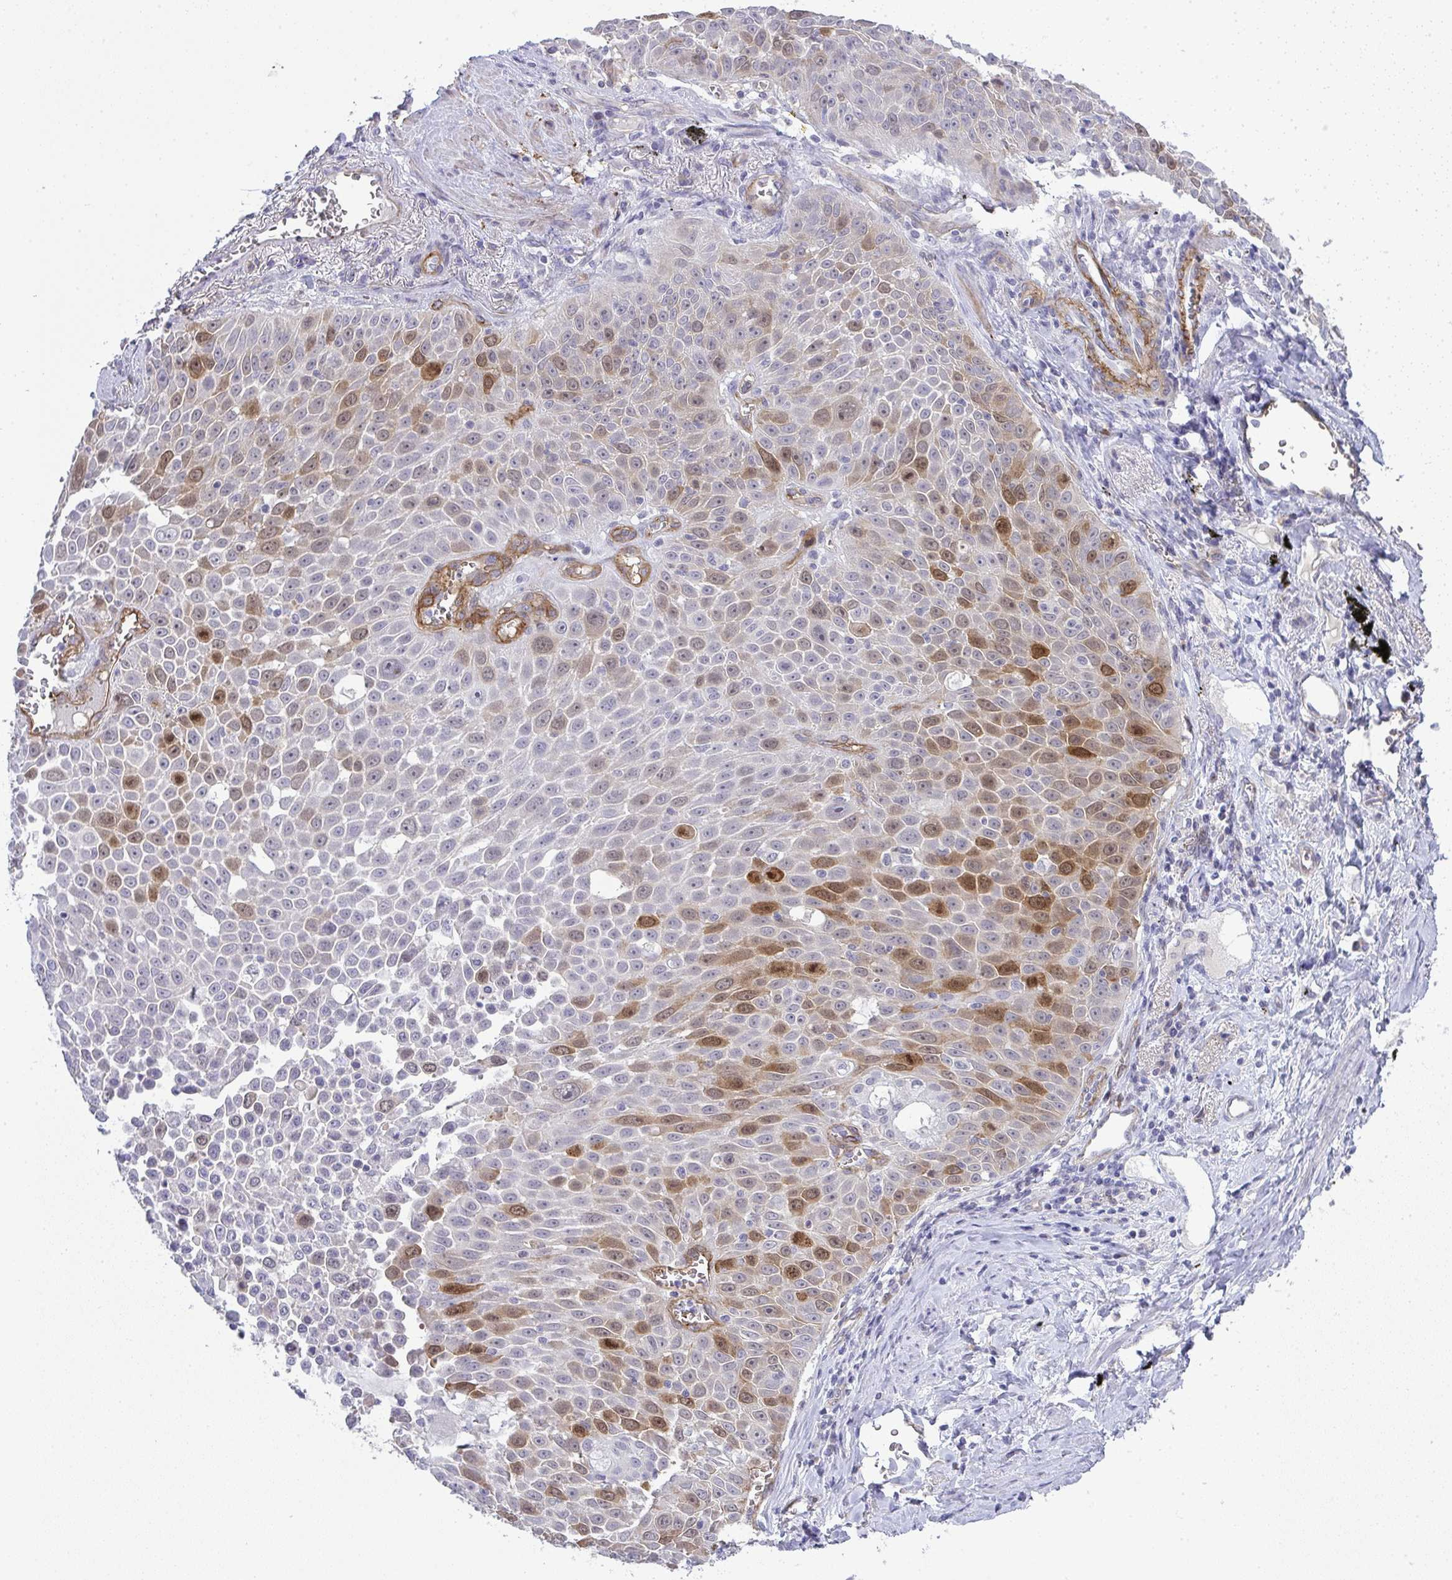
{"staining": {"intensity": "moderate", "quantity": "<25%", "location": "cytoplasmic/membranous,nuclear"}, "tissue": "lung cancer", "cell_type": "Tumor cells", "image_type": "cancer", "snomed": [{"axis": "morphology", "description": "Squamous cell carcinoma, NOS"}, {"axis": "morphology", "description": "Squamous cell carcinoma, metastatic, NOS"}, {"axis": "topography", "description": "Lymph node"}, {"axis": "topography", "description": "Lung"}], "caption": "Moderate cytoplasmic/membranous and nuclear protein staining is identified in approximately <25% of tumor cells in lung cancer (metastatic squamous cell carcinoma). (IHC, brightfield microscopy, high magnification).", "gene": "UBE2S", "patient": {"sex": "female", "age": 62}}